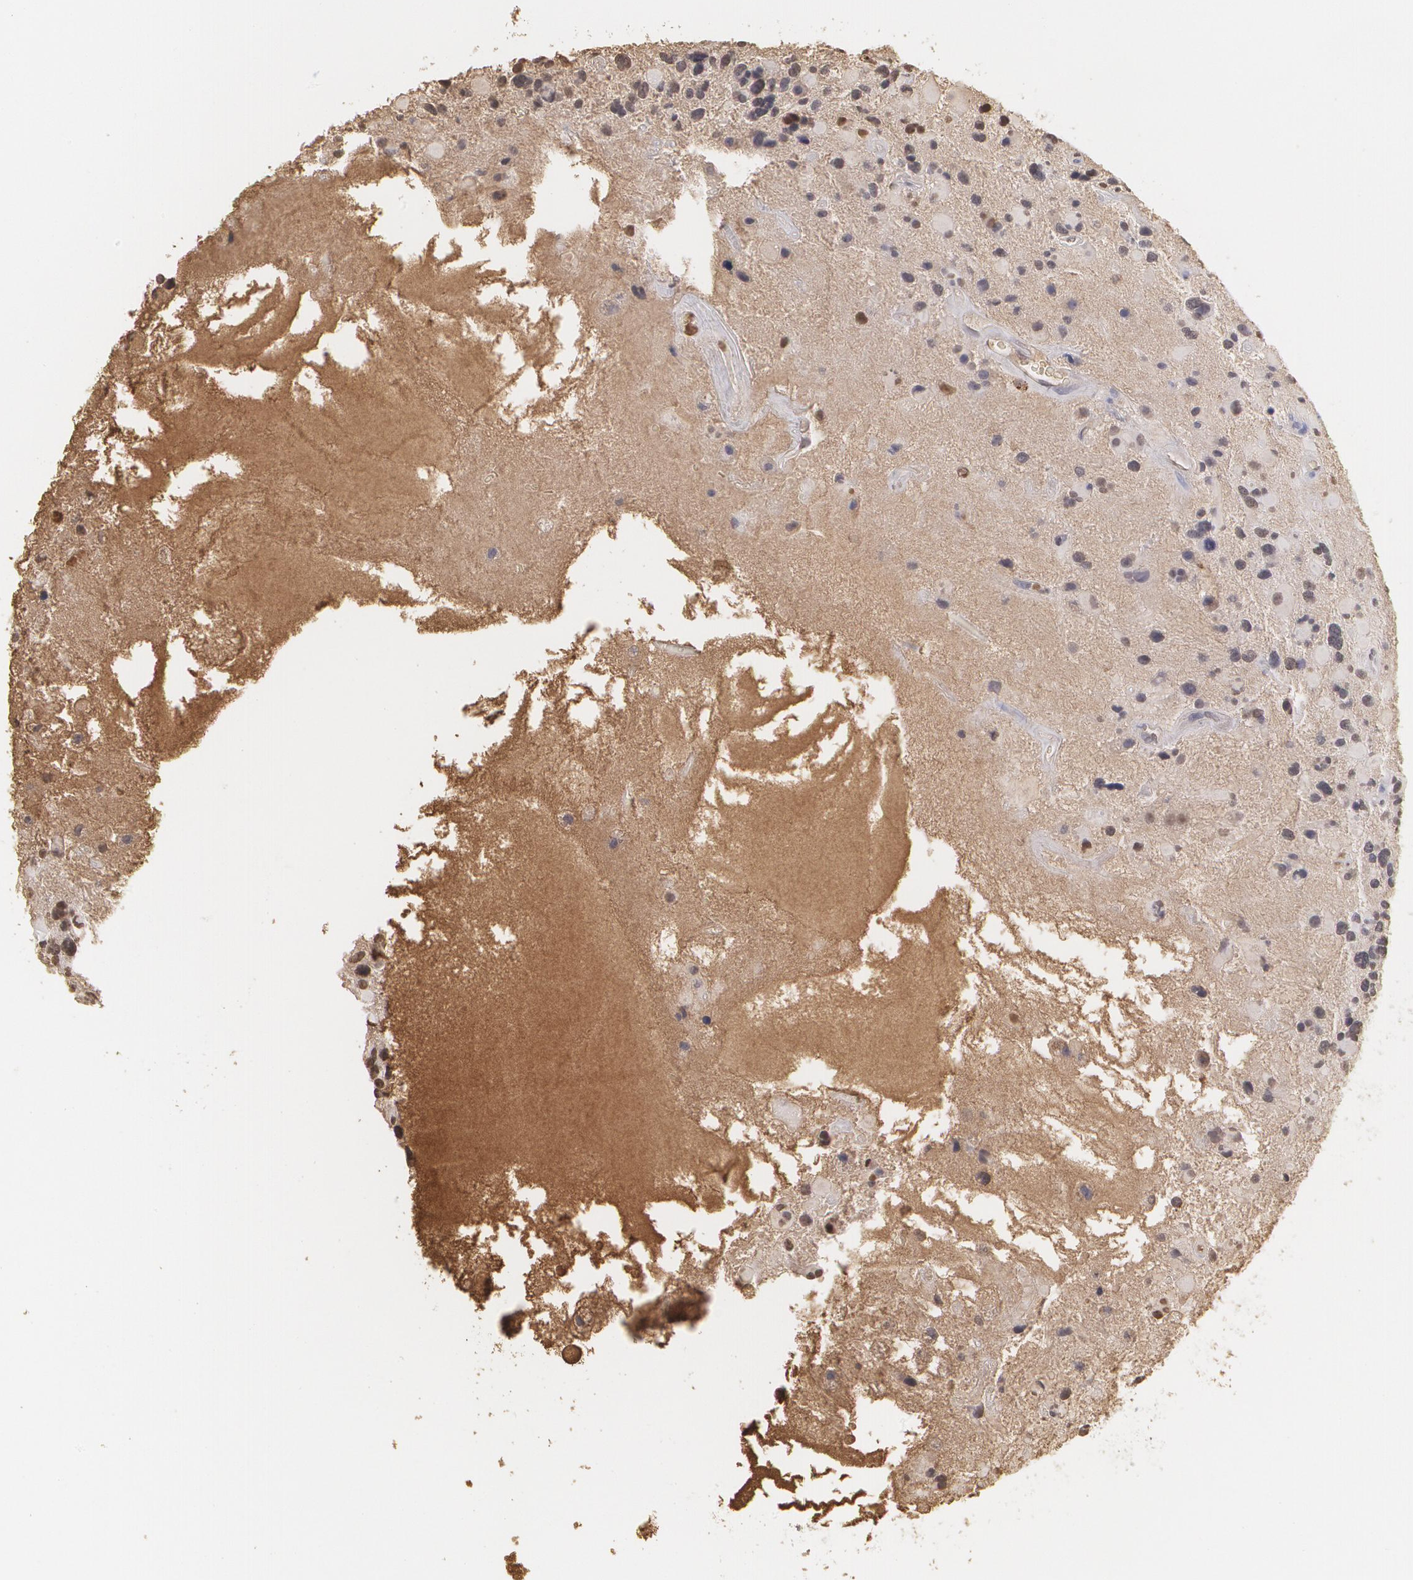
{"staining": {"intensity": "weak", "quantity": "25%-75%", "location": "nuclear"}, "tissue": "glioma", "cell_type": "Tumor cells", "image_type": "cancer", "snomed": [{"axis": "morphology", "description": "Glioma, malignant, High grade"}, {"axis": "topography", "description": "Brain"}], "caption": "High-grade glioma (malignant) stained with IHC shows weak nuclear staining in about 25%-75% of tumor cells.", "gene": "SERPINA1", "patient": {"sex": "female", "age": 37}}